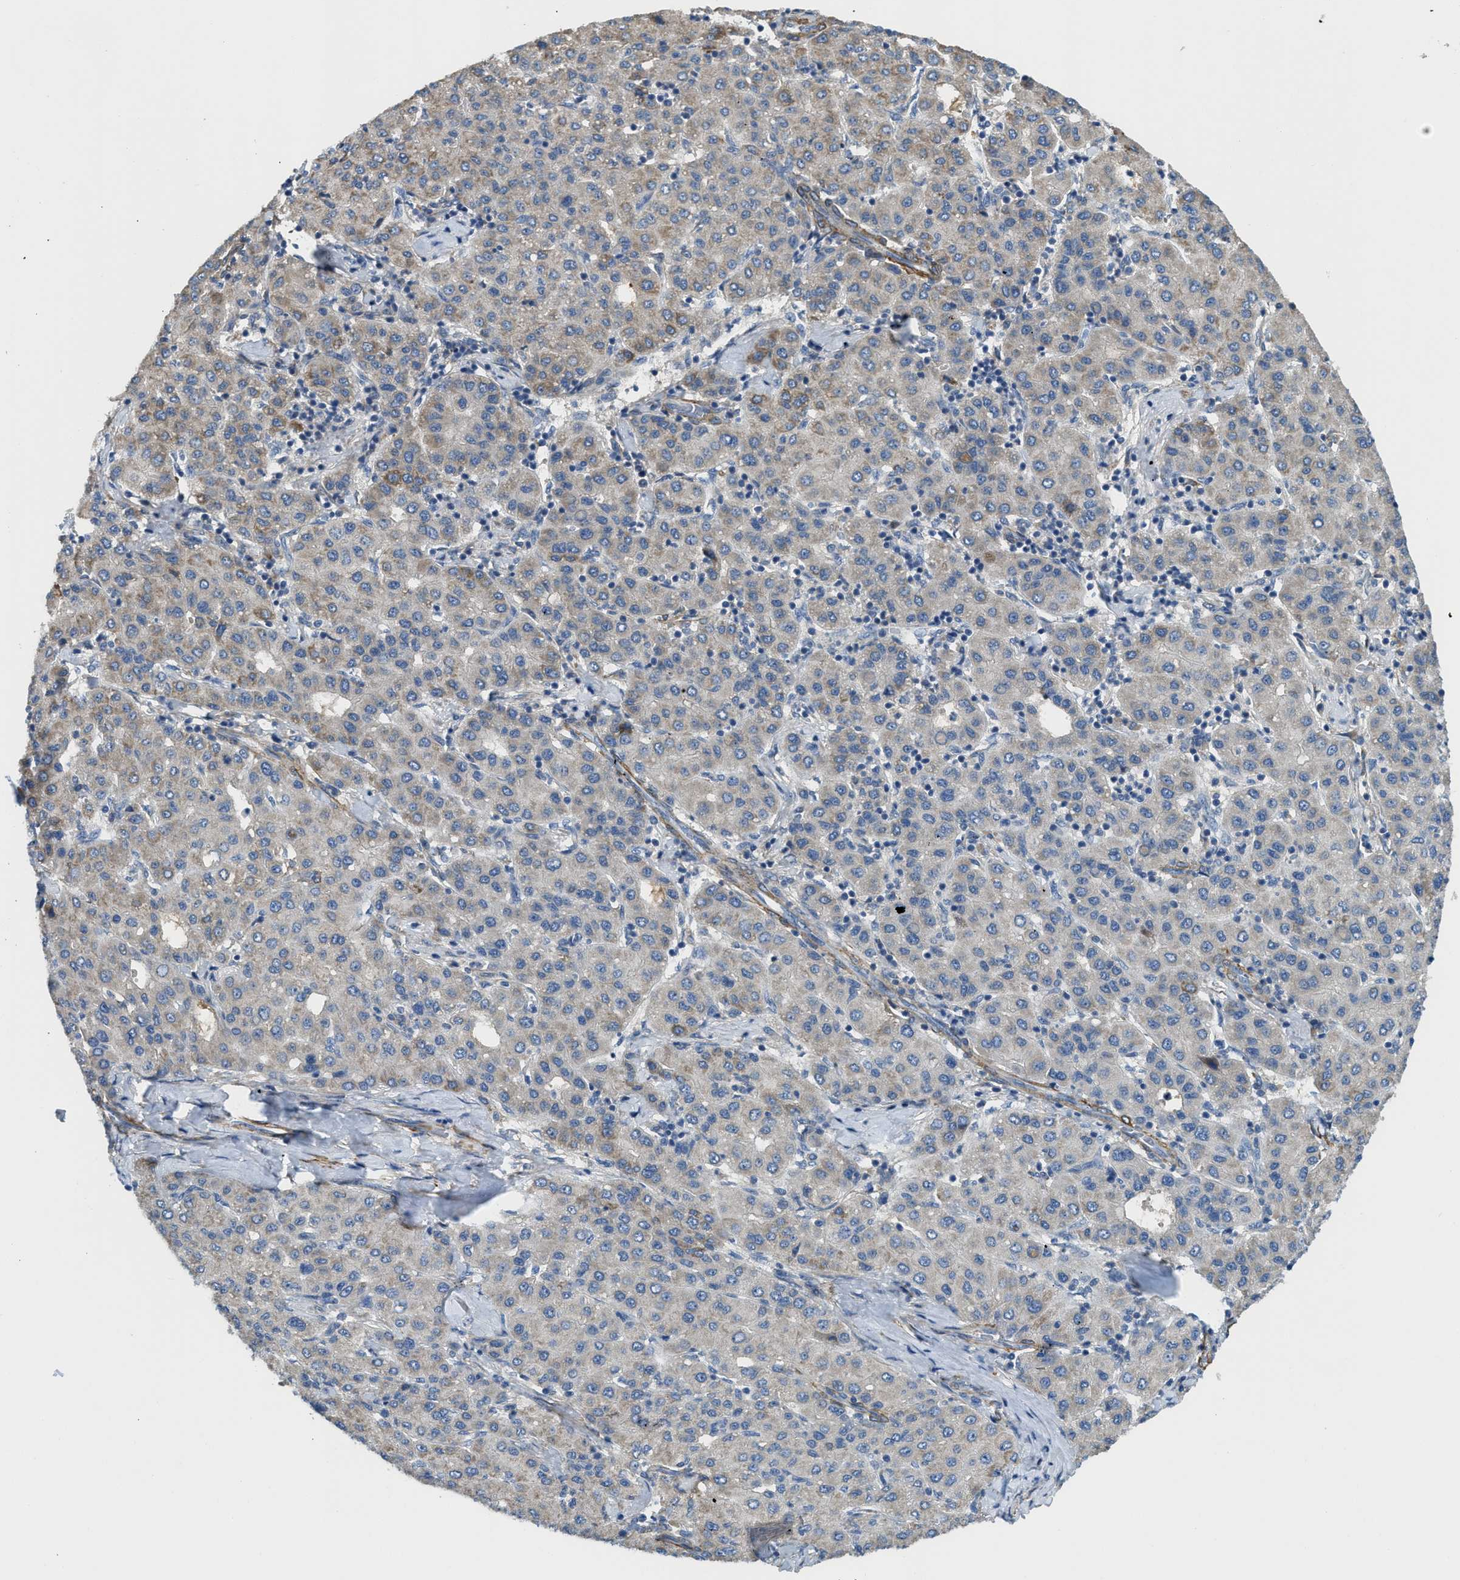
{"staining": {"intensity": "moderate", "quantity": "<25%", "location": "cytoplasmic/membranous"}, "tissue": "liver cancer", "cell_type": "Tumor cells", "image_type": "cancer", "snomed": [{"axis": "morphology", "description": "Carcinoma, Hepatocellular, NOS"}, {"axis": "topography", "description": "Liver"}], "caption": "A brown stain labels moderate cytoplasmic/membranous expression of a protein in liver hepatocellular carcinoma tumor cells.", "gene": "BMPR1A", "patient": {"sex": "male", "age": 65}}